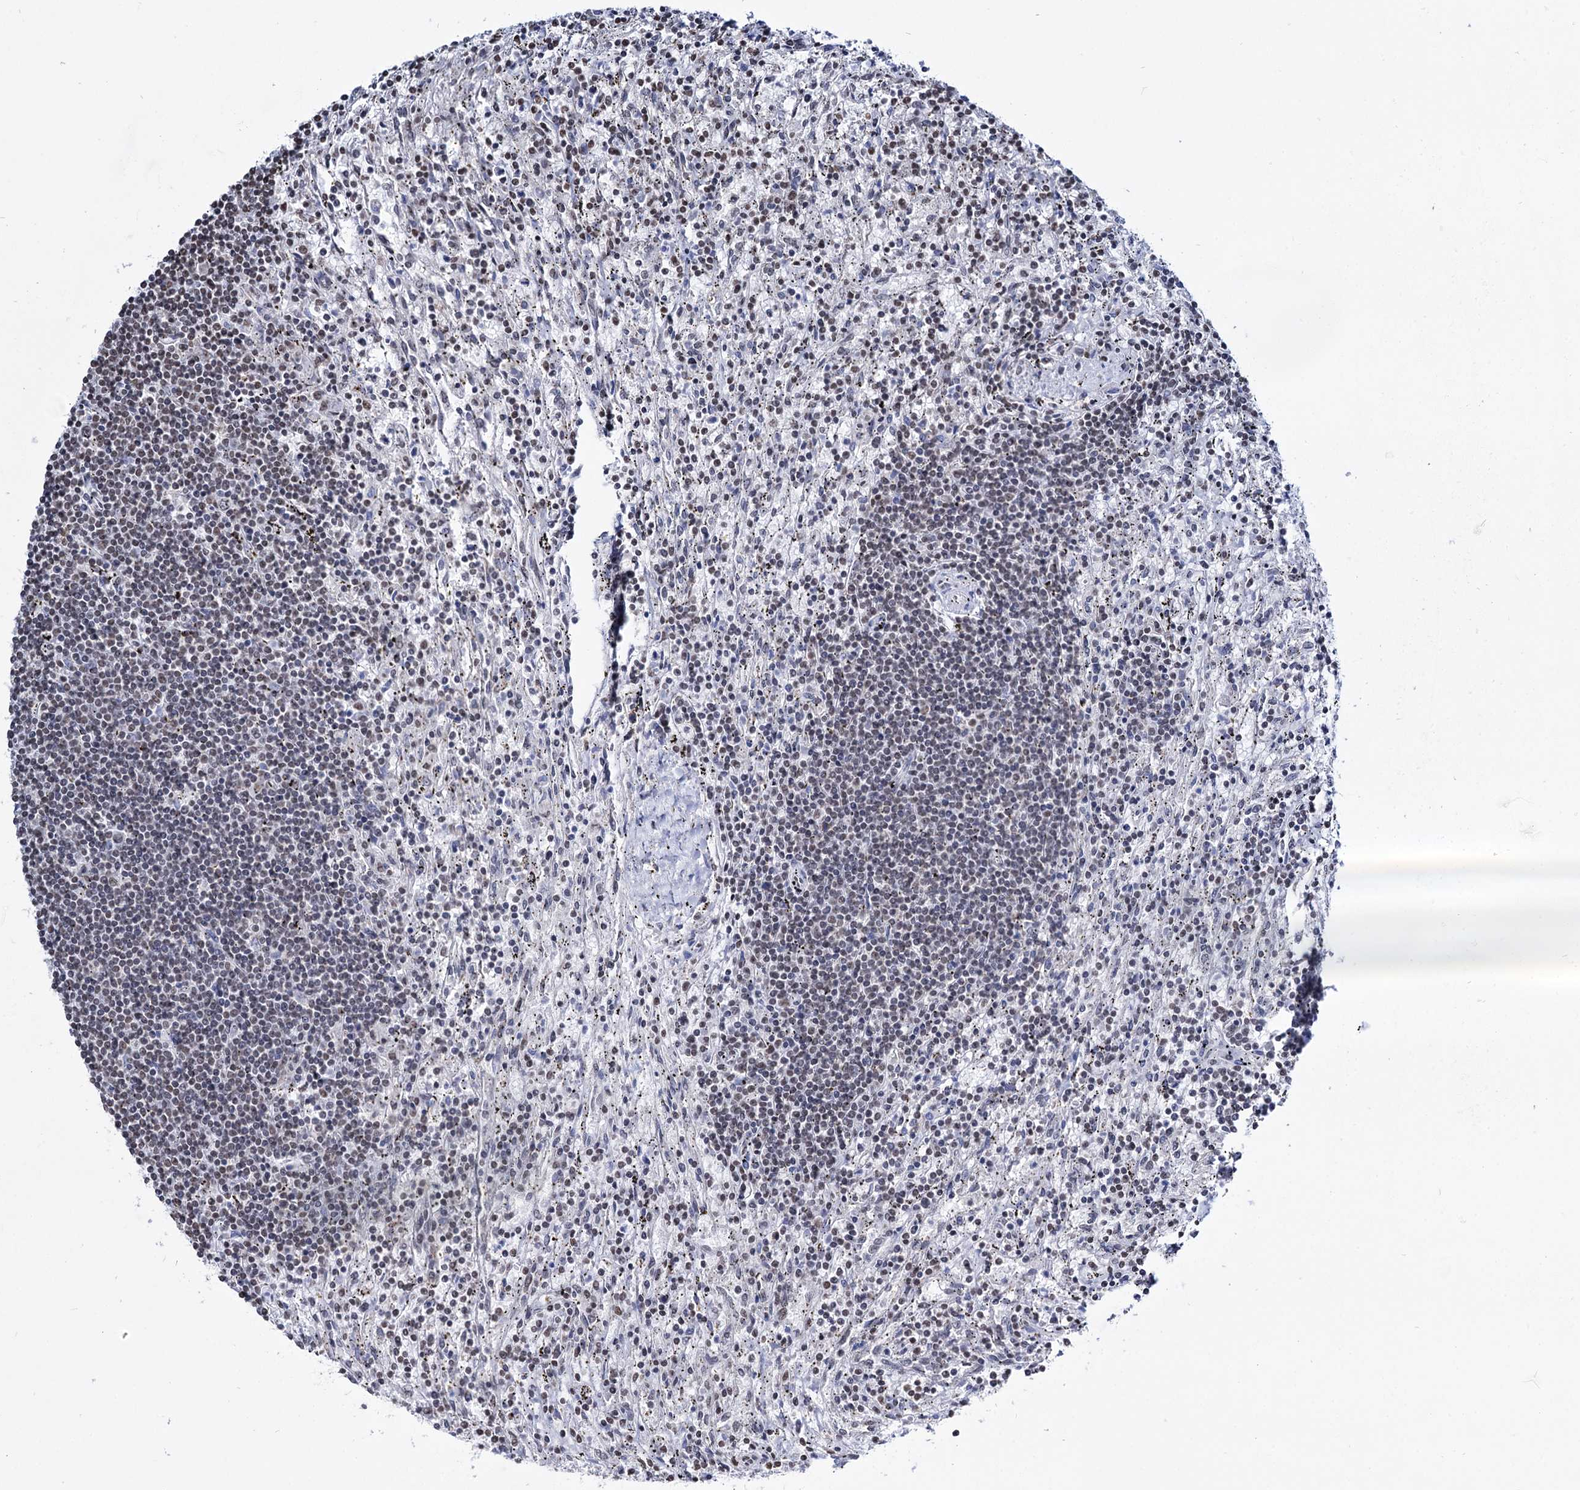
{"staining": {"intensity": "negative", "quantity": "none", "location": "none"}, "tissue": "lymphoma", "cell_type": "Tumor cells", "image_type": "cancer", "snomed": [{"axis": "morphology", "description": "Malignant lymphoma, non-Hodgkin's type, Low grade"}, {"axis": "topography", "description": "Spleen"}], "caption": "Immunohistochemistry (IHC) of malignant lymphoma, non-Hodgkin's type (low-grade) exhibits no expression in tumor cells.", "gene": "ABHD10", "patient": {"sex": "male", "age": 76}}